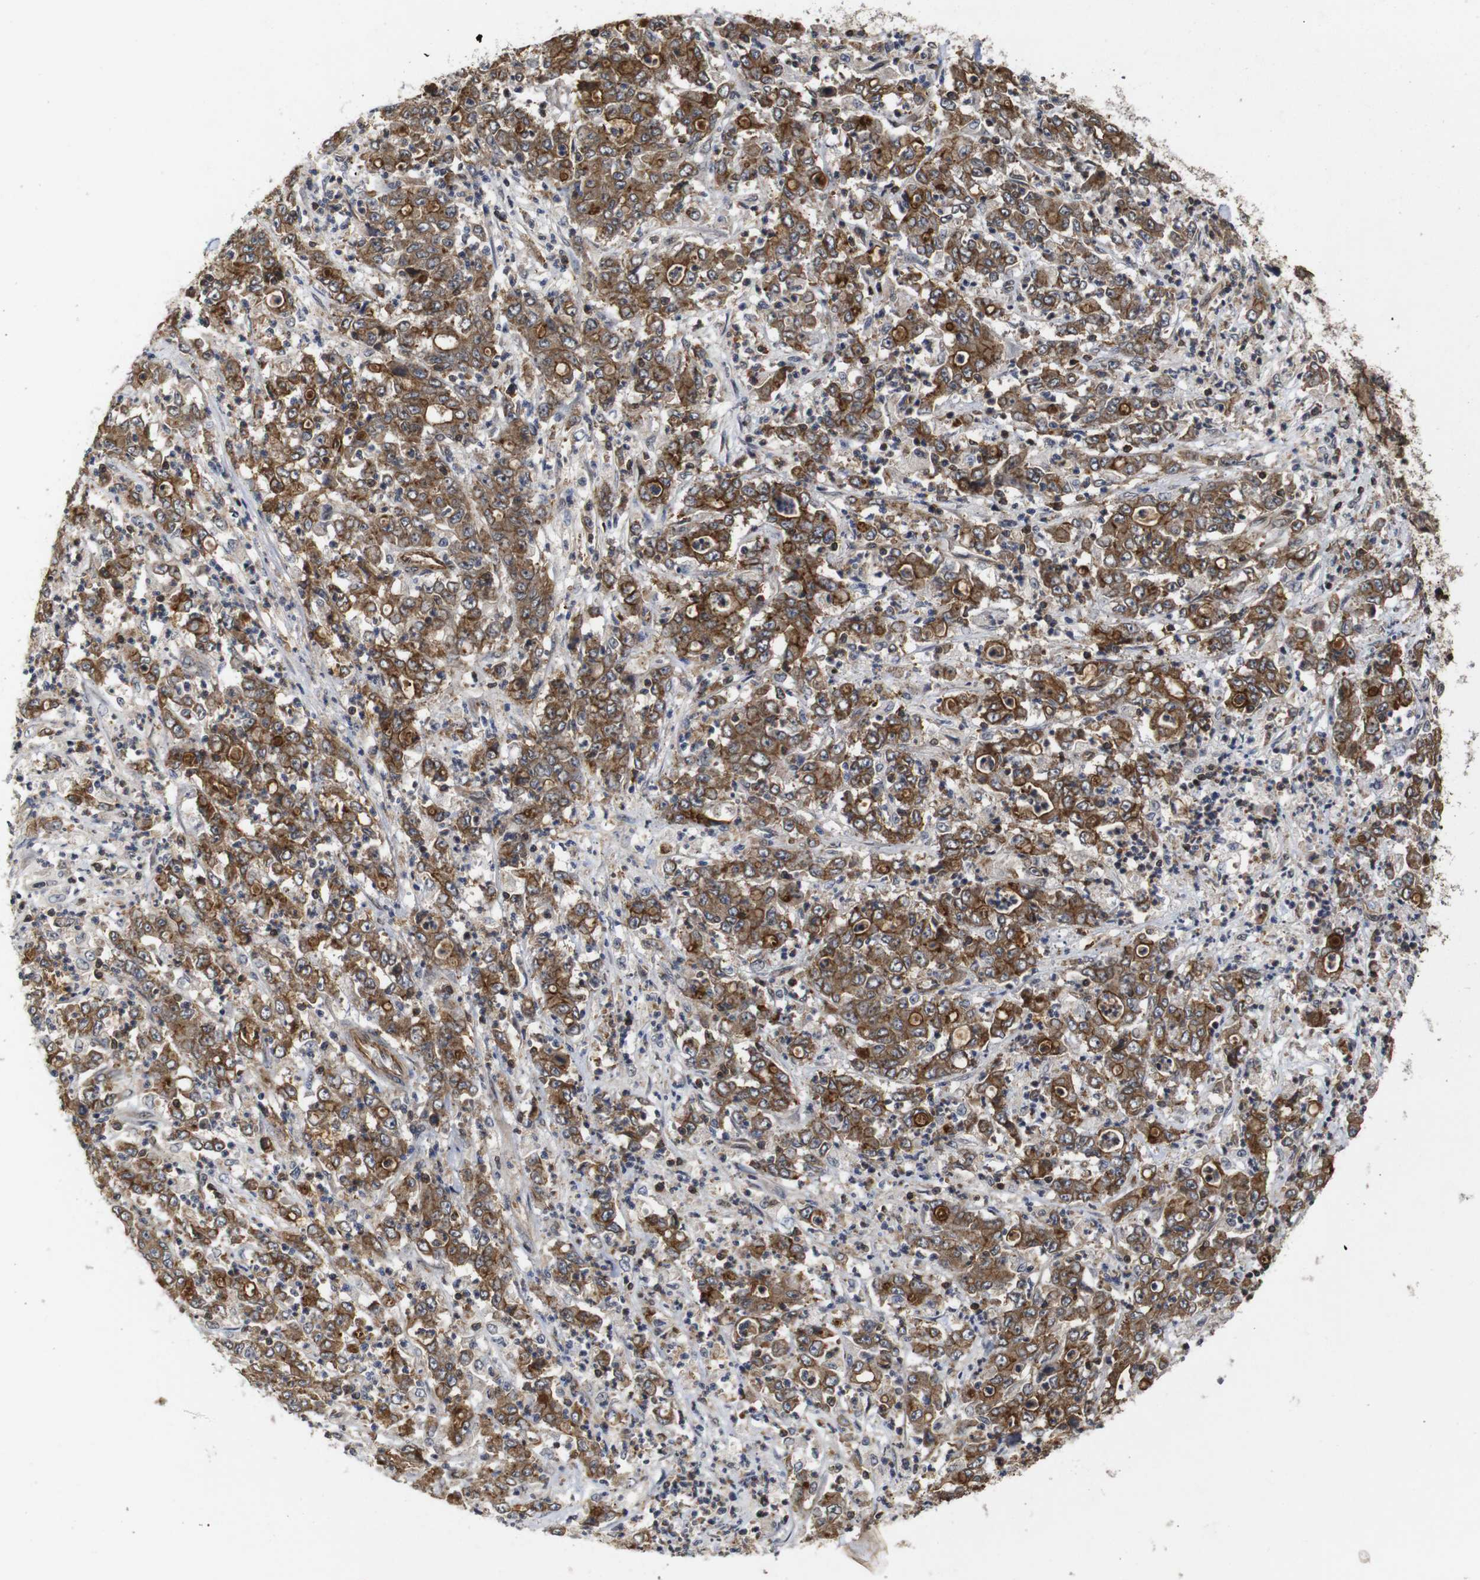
{"staining": {"intensity": "moderate", "quantity": ">75%", "location": "cytoplasmic/membranous"}, "tissue": "stomach cancer", "cell_type": "Tumor cells", "image_type": "cancer", "snomed": [{"axis": "morphology", "description": "Adenocarcinoma, NOS"}, {"axis": "topography", "description": "Stomach, lower"}], "caption": "Stomach adenocarcinoma was stained to show a protein in brown. There is medium levels of moderate cytoplasmic/membranous positivity in approximately >75% of tumor cells.", "gene": "NANOS1", "patient": {"sex": "female", "age": 71}}